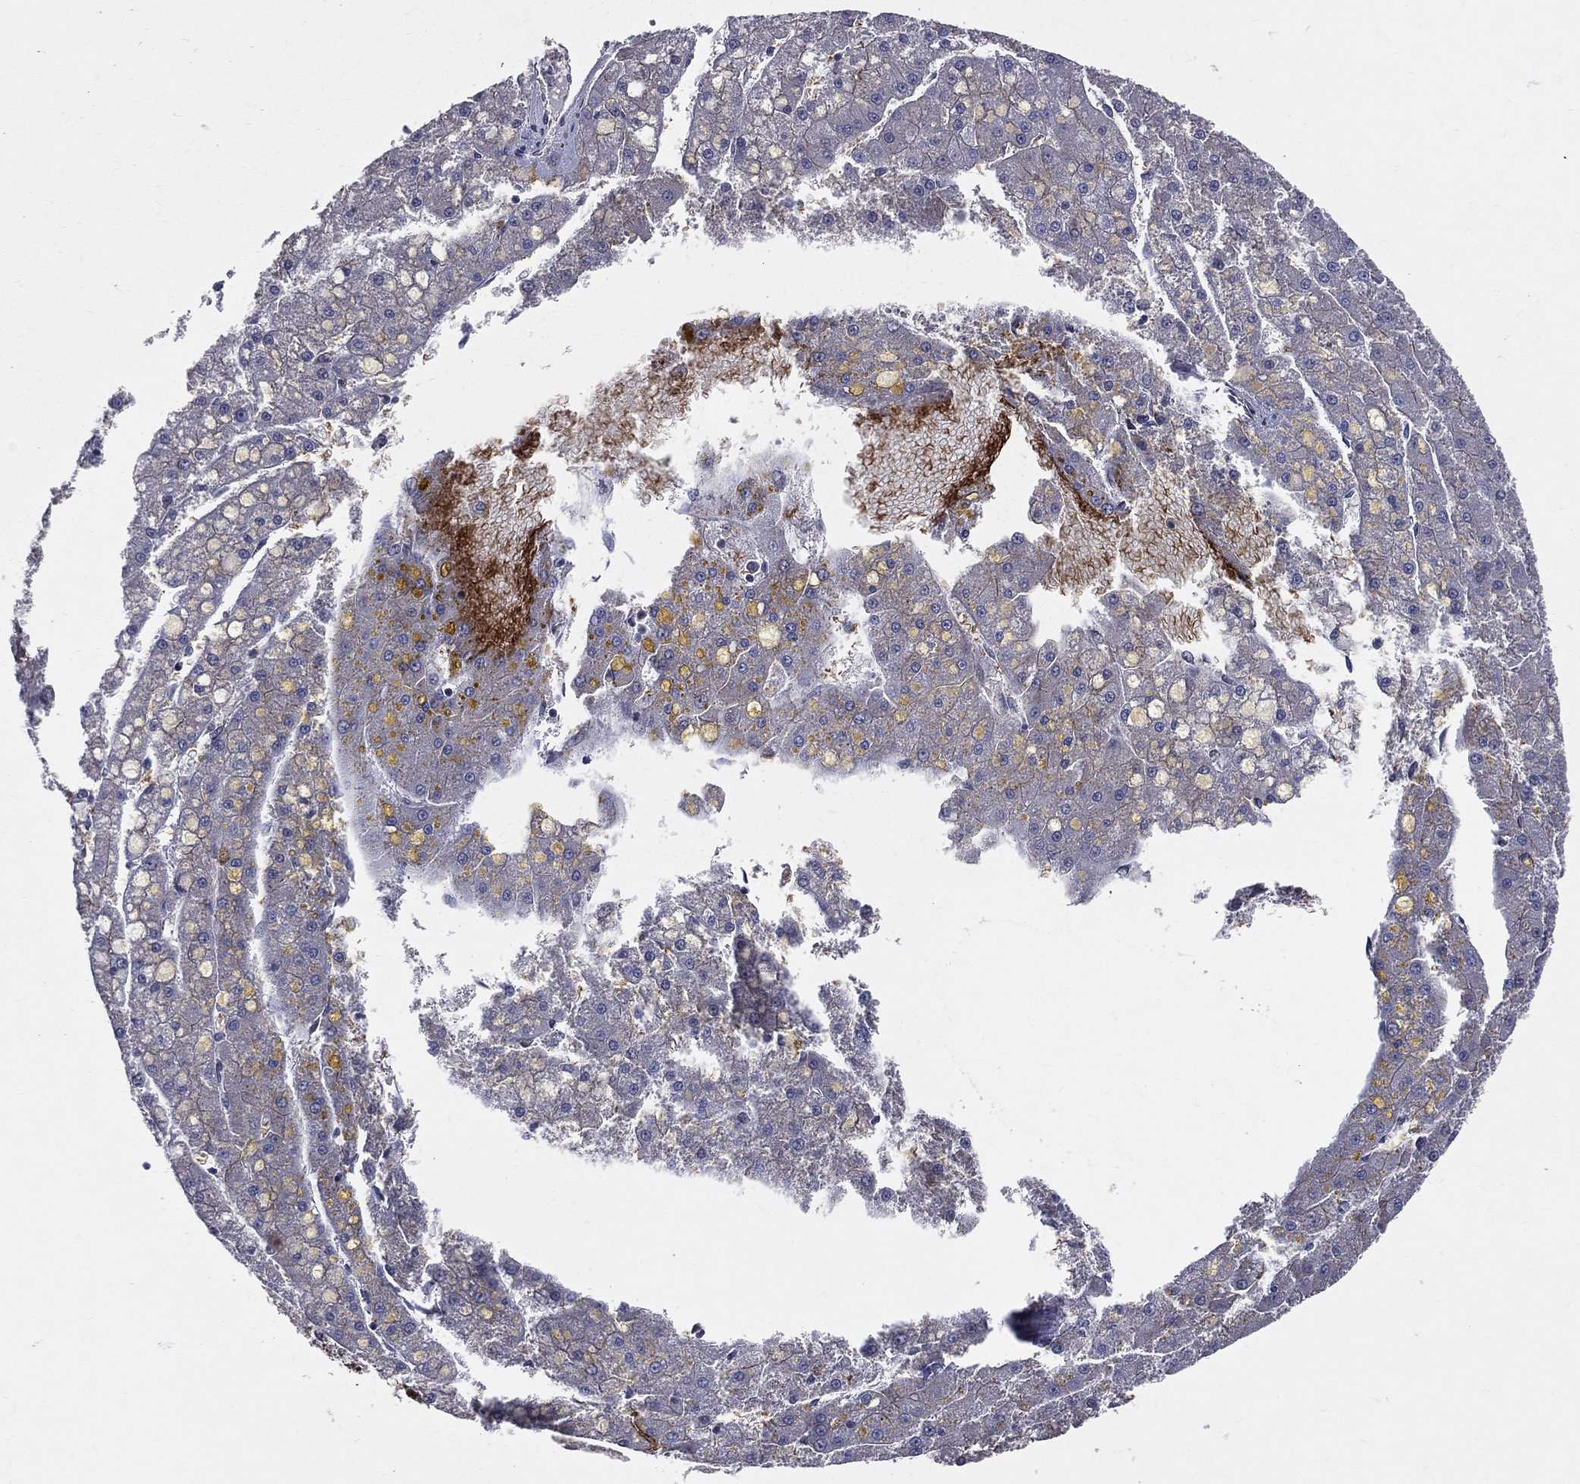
{"staining": {"intensity": "negative", "quantity": "none", "location": "none"}, "tissue": "liver cancer", "cell_type": "Tumor cells", "image_type": "cancer", "snomed": [{"axis": "morphology", "description": "Carcinoma, Hepatocellular, NOS"}, {"axis": "topography", "description": "Liver"}], "caption": "Image shows no protein staining in tumor cells of liver cancer tissue. Brightfield microscopy of IHC stained with DAB (3,3'-diaminobenzidine) (brown) and hematoxylin (blue), captured at high magnification.", "gene": "VHL", "patient": {"sex": "male", "age": 67}}